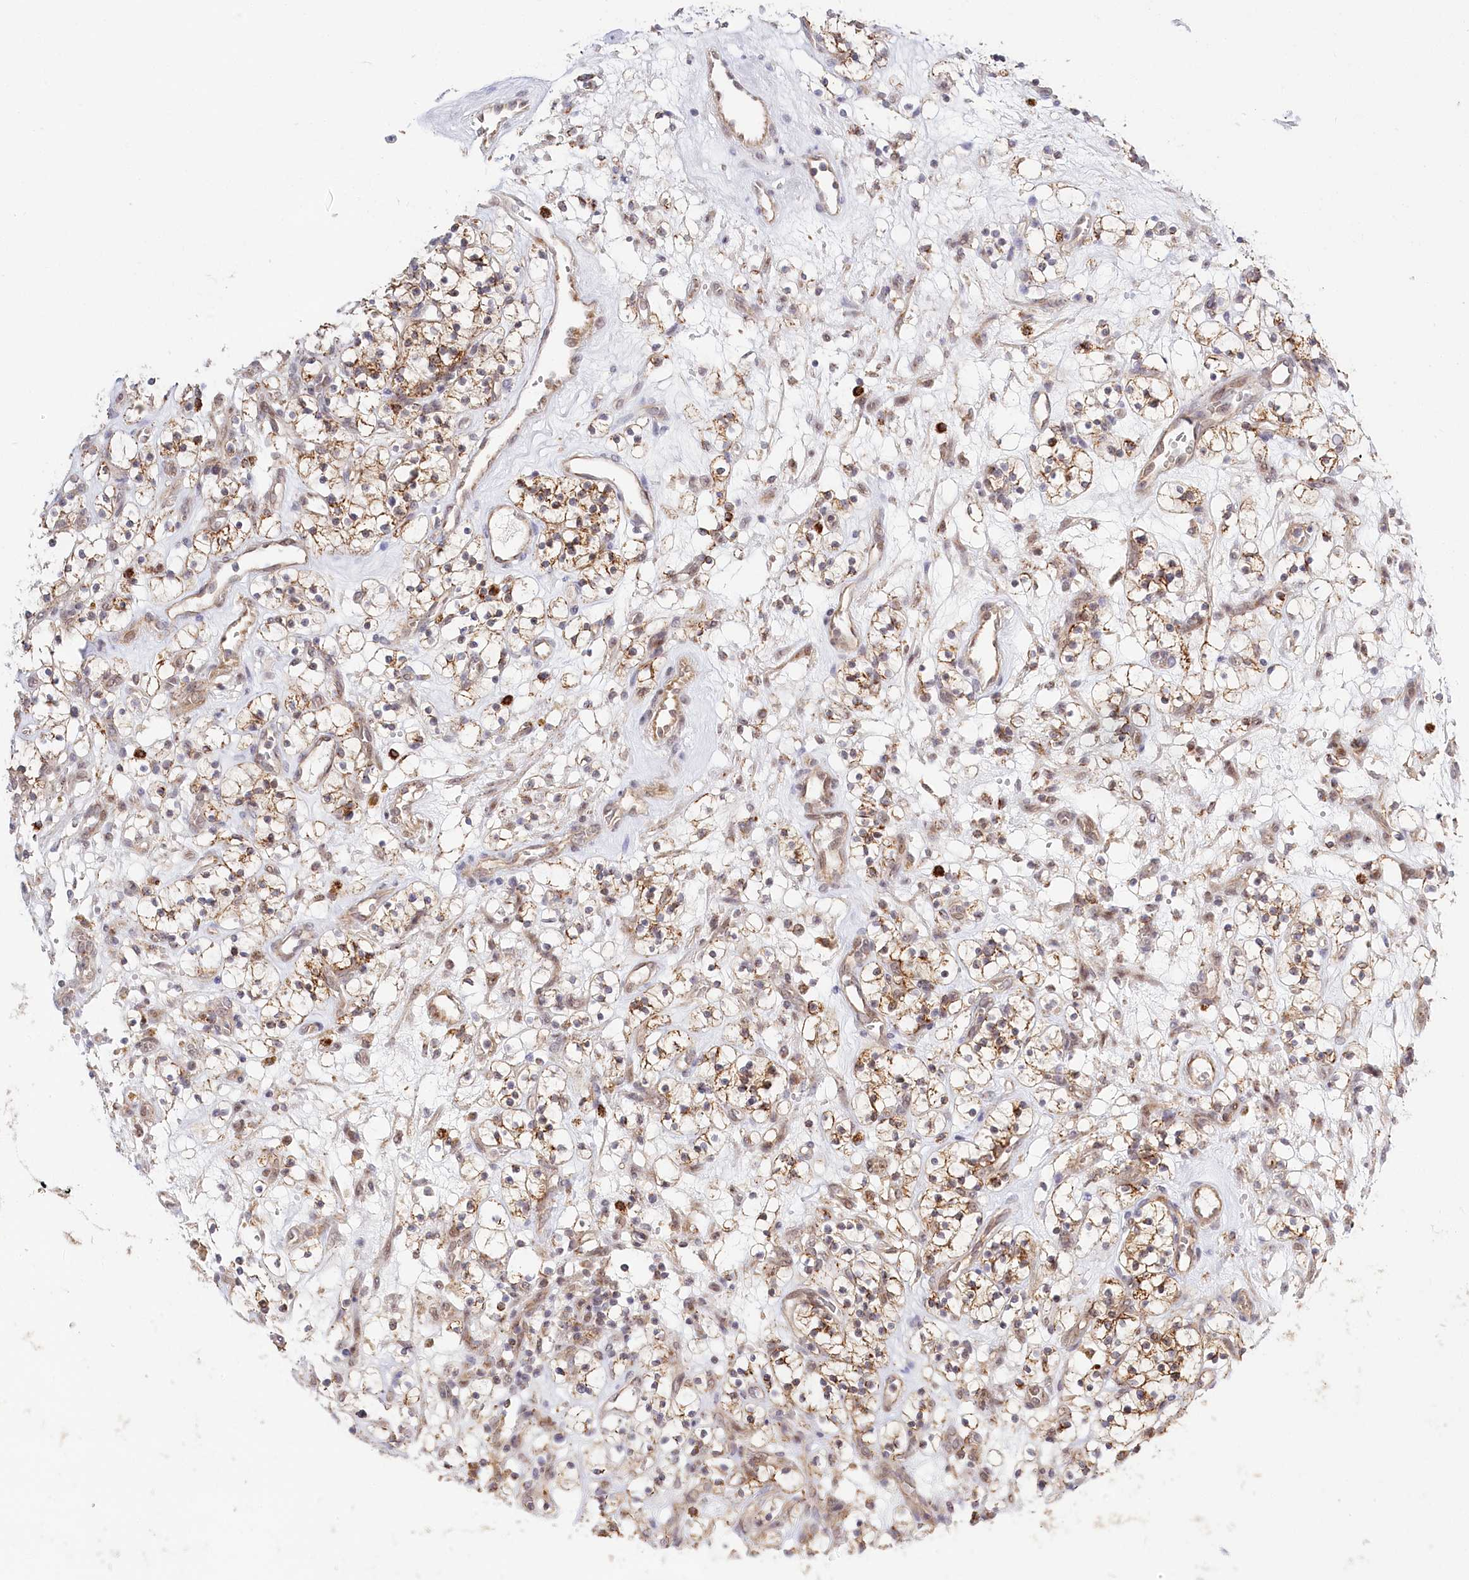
{"staining": {"intensity": "moderate", "quantity": ">75%", "location": "cytoplasmic/membranous"}, "tissue": "renal cancer", "cell_type": "Tumor cells", "image_type": "cancer", "snomed": [{"axis": "morphology", "description": "Adenocarcinoma, NOS"}, {"axis": "topography", "description": "Kidney"}], "caption": "Immunohistochemical staining of human renal cancer (adenocarcinoma) shows moderate cytoplasmic/membranous protein staining in about >75% of tumor cells.", "gene": "RTN4IP1", "patient": {"sex": "female", "age": 57}}